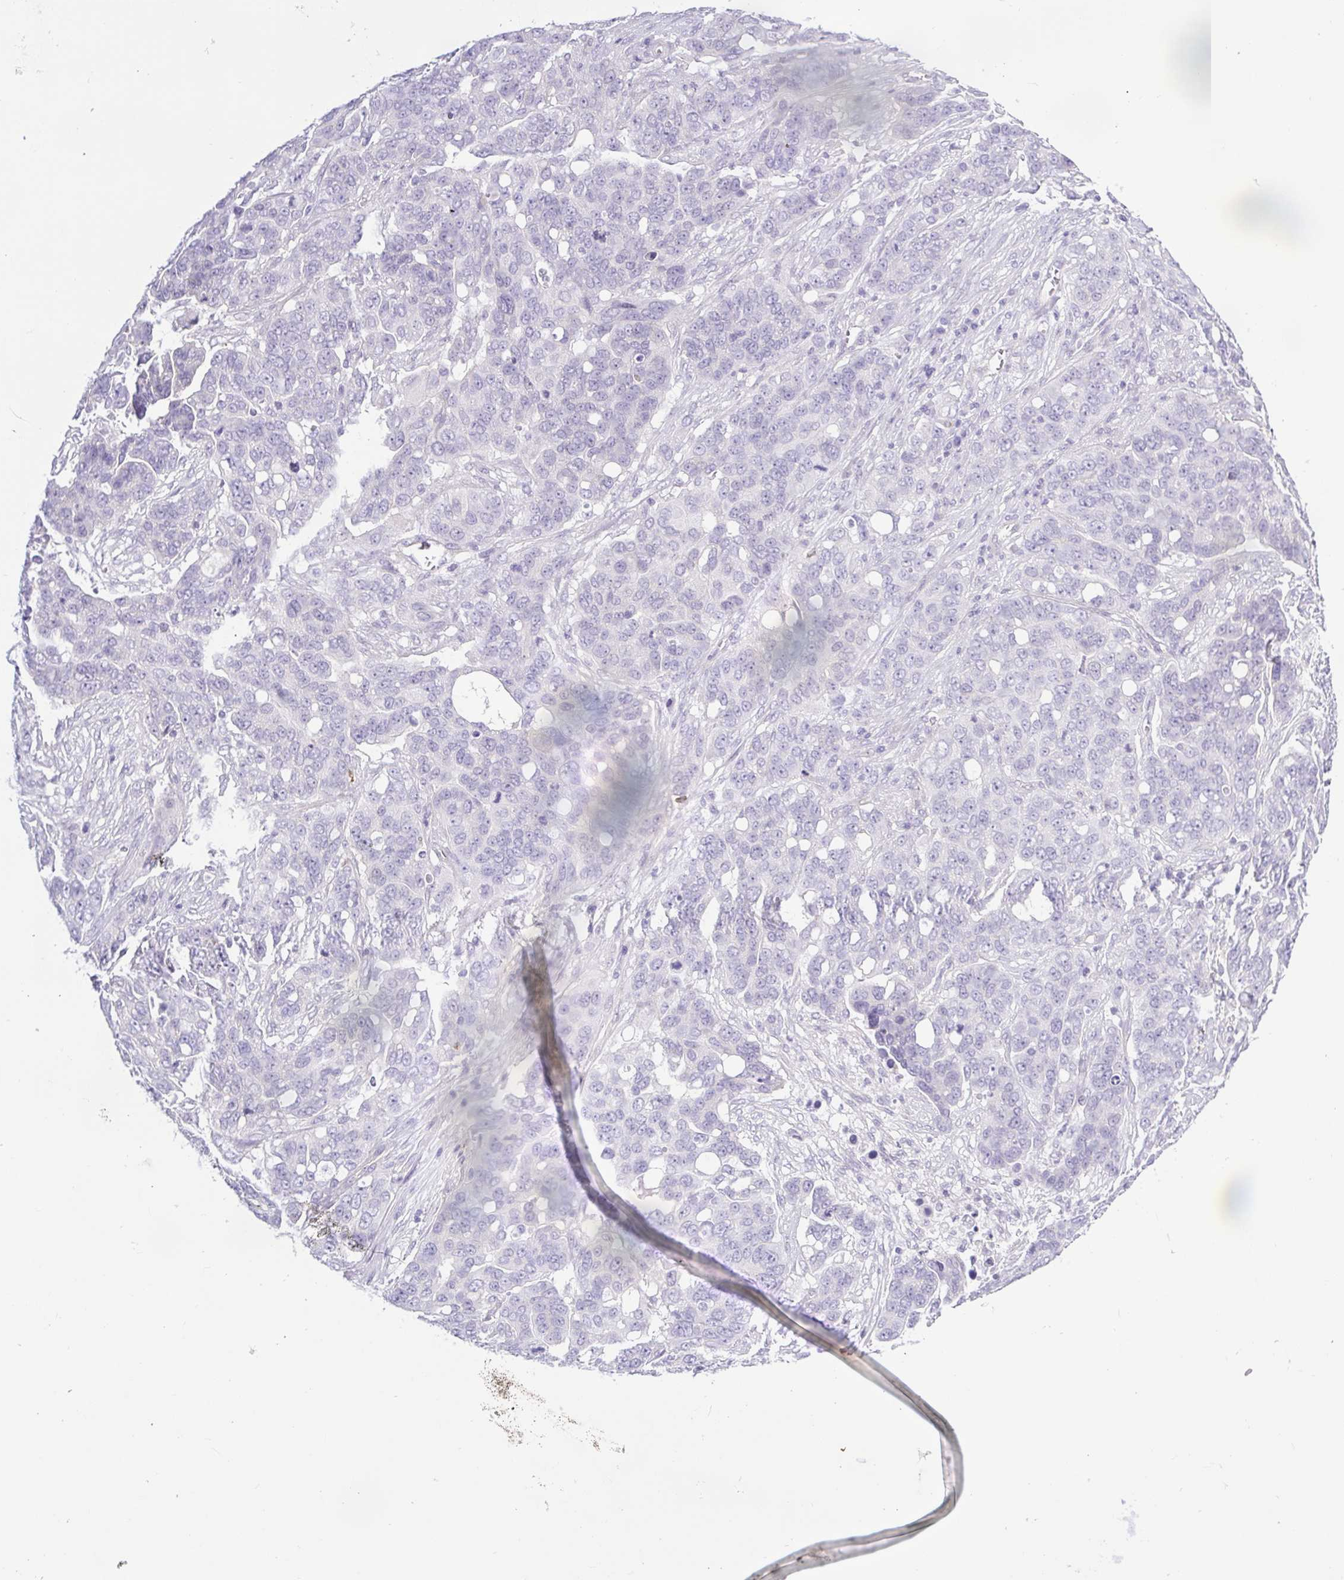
{"staining": {"intensity": "negative", "quantity": "none", "location": "none"}, "tissue": "ovarian cancer", "cell_type": "Tumor cells", "image_type": "cancer", "snomed": [{"axis": "morphology", "description": "Carcinoma, endometroid"}, {"axis": "topography", "description": "Ovary"}], "caption": "Tumor cells show no significant protein expression in ovarian endometroid carcinoma.", "gene": "BCAS1", "patient": {"sex": "female", "age": 78}}